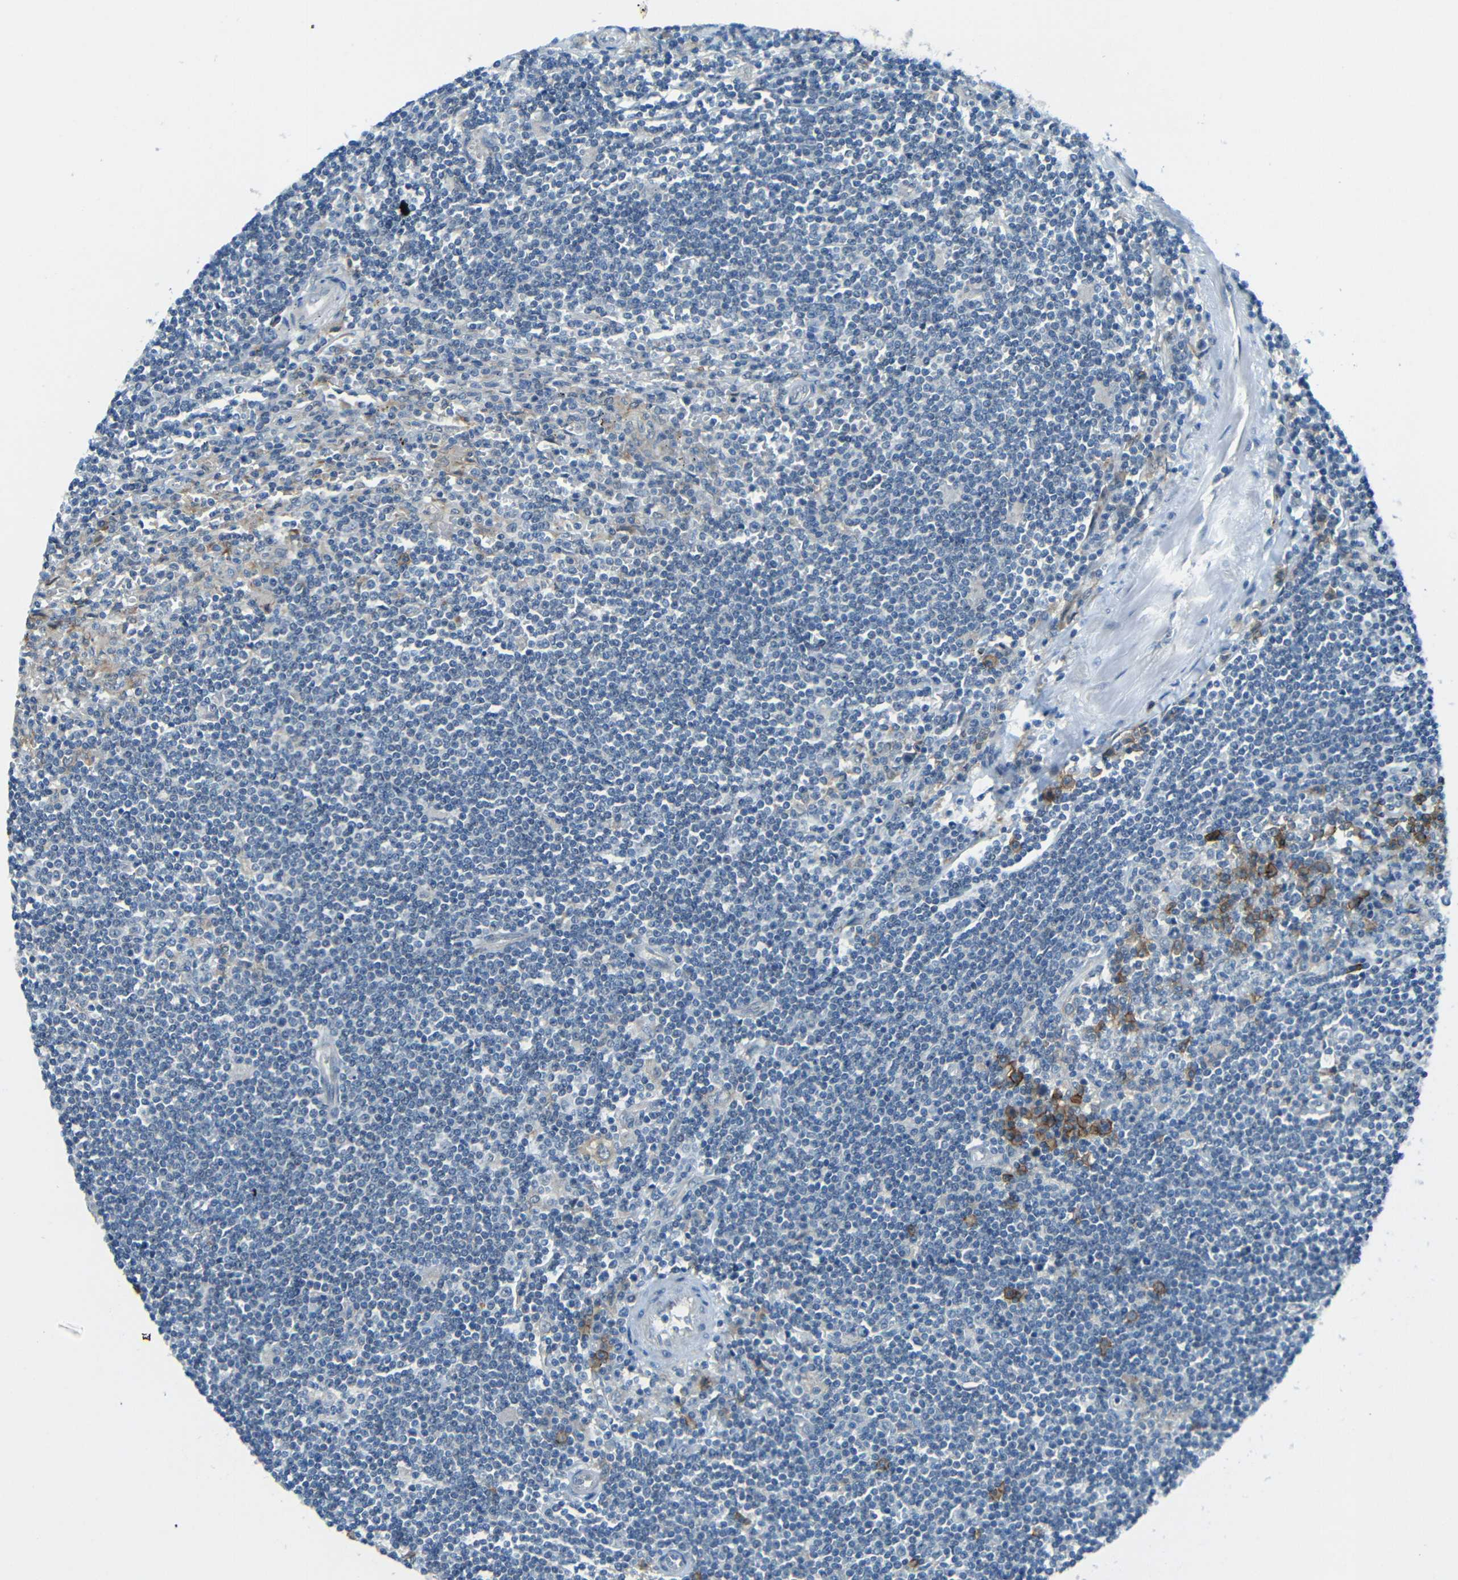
{"staining": {"intensity": "negative", "quantity": "none", "location": "none"}, "tissue": "lymphoma", "cell_type": "Tumor cells", "image_type": "cancer", "snomed": [{"axis": "morphology", "description": "Malignant lymphoma, non-Hodgkin's type, Low grade"}, {"axis": "topography", "description": "Spleen"}], "caption": "Malignant lymphoma, non-Hodgkin's type (low-grade) was stained to show a protein in brown. There is no significant expression in tumor cells. (Brightfield microscopy of DAB (3,3'-diaminobenzidine) immunohistochemistry at high magnification).", "gene": "ANKRD22", "patient": {"sex": "male", "age": 76}}